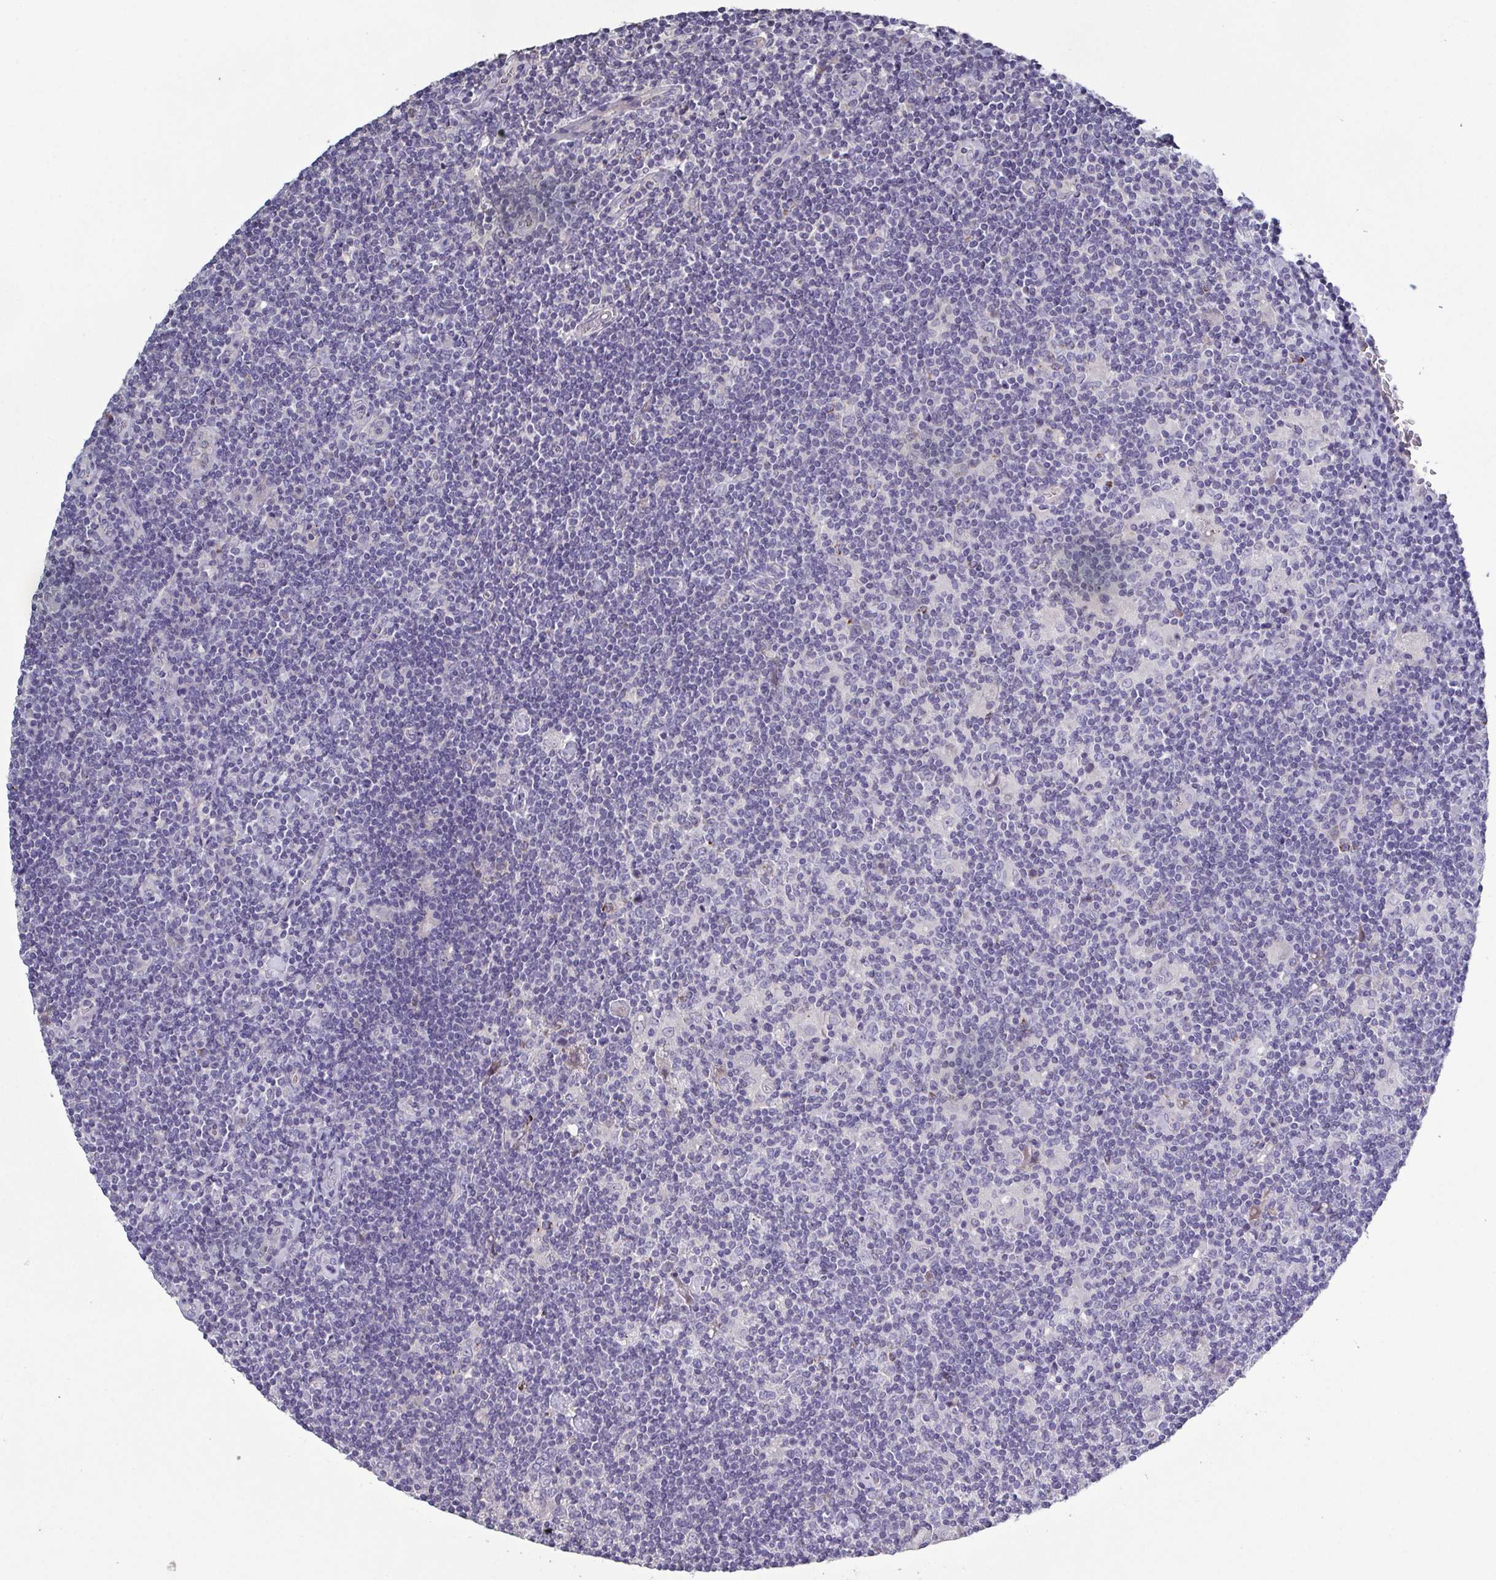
{"staining": {"intensity": "negative", "quantity": "none", "location": "none"}, "tissue": "lymphoma", "cell_type": "Tumor cells", "image_type": "cancer", "snomed": [{"axis": "morphology", "description": "Hodgkin's disease, NOS"}, {"axis": "topography", "description": "Lymph node"}], "caption": "Hodgkin's disease was stained to show a protein in brown. There is no significant staining in tumor cells. (Brightfield microscopy of DAB immunohistochemistry (IHC) at high magnification).", "gene": "GLDC", "patient": {"sex": "male", "age": 40}}